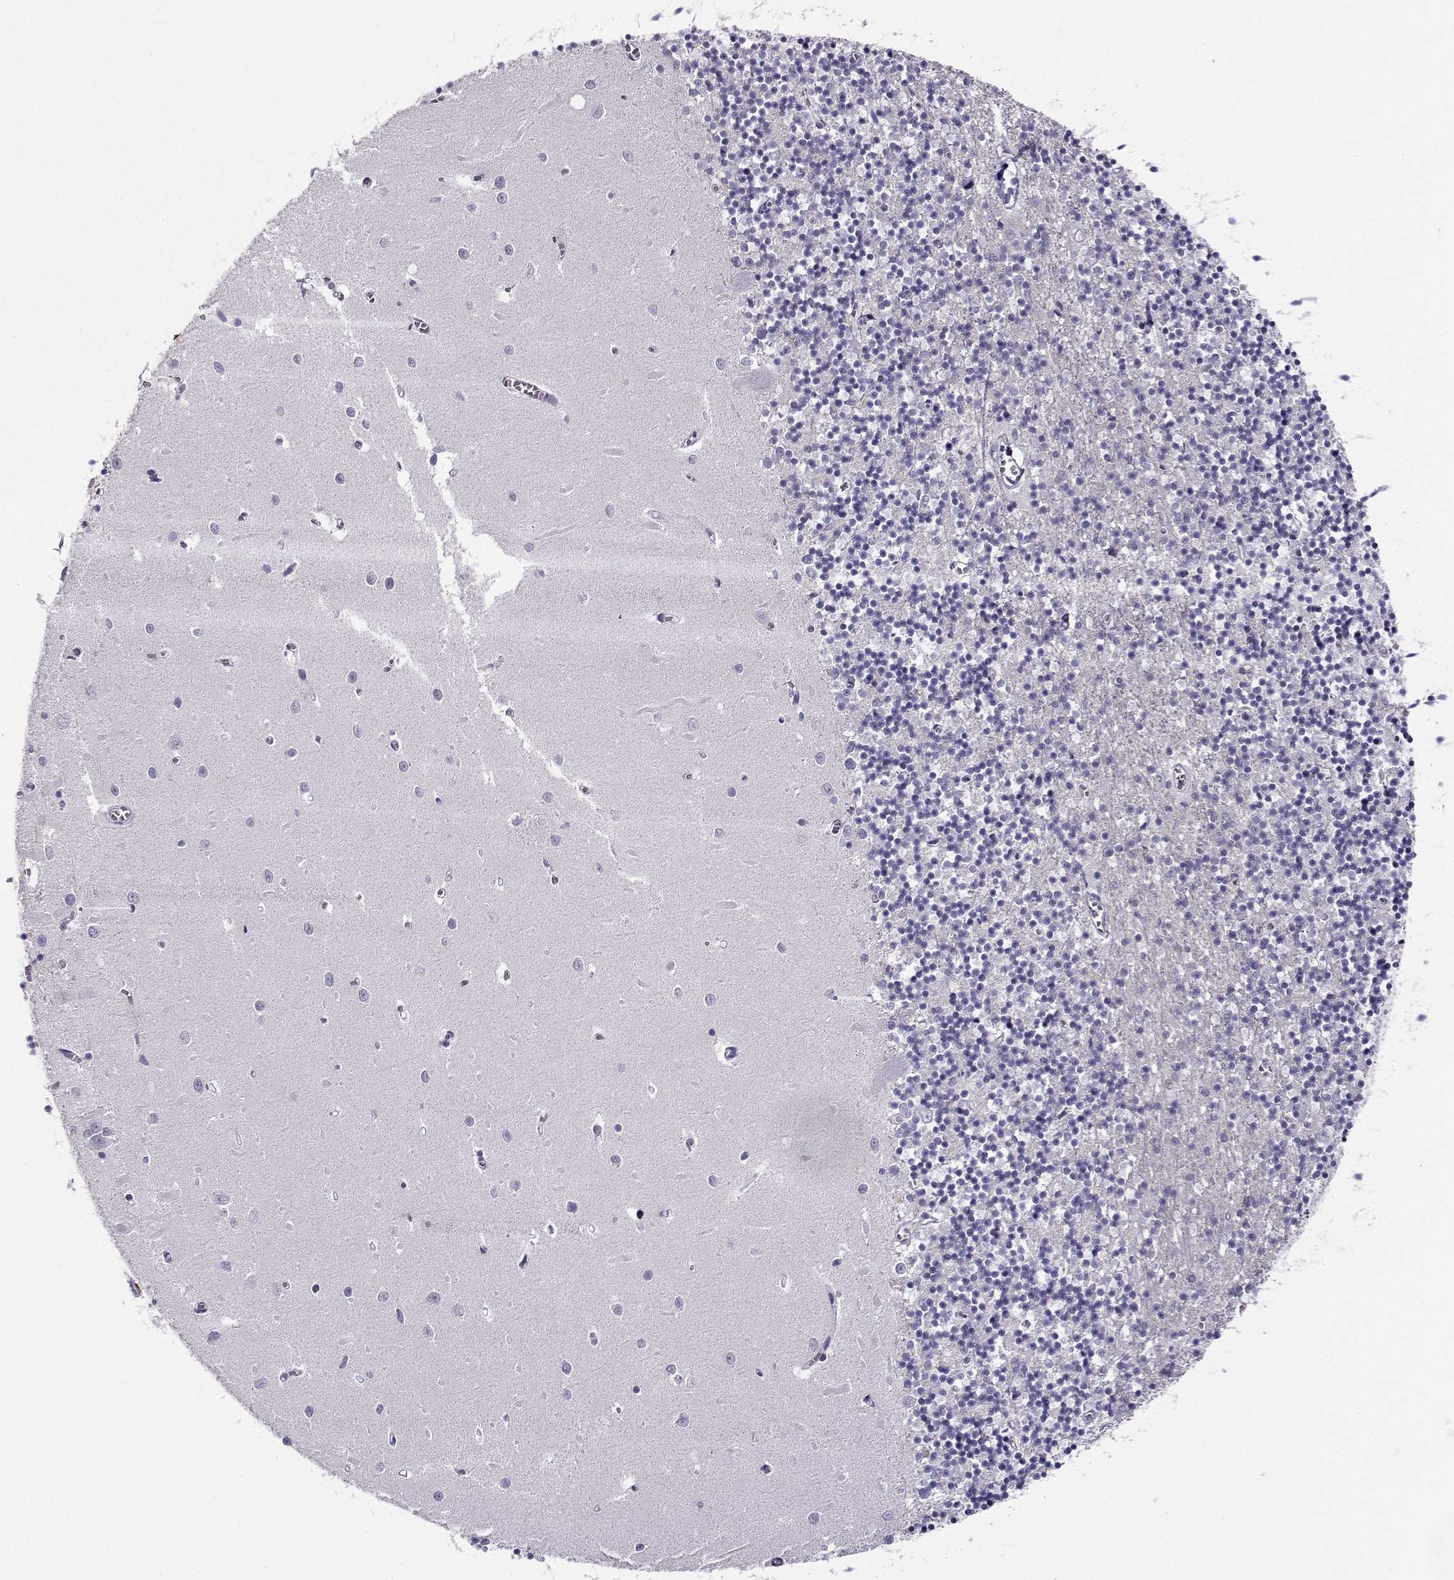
{"staining": {"intensity": "negative", "quantity": "none", "location": "none"}, "tissue": "cerebellum", "cell_type": "Cells in granular layer", "image_type": "normal", "snomed": [{"axis": "morphology", "description": "Normal tissue, NOS"}, {"axis": "topography", "description": "Cerebellum"}], "caption": "Immunohistochemistry of normal cerebellum exhibits no positivity in cells in granular layer.", "gene": "BACH1", "patient": {"sex": "female", "age": 64}}